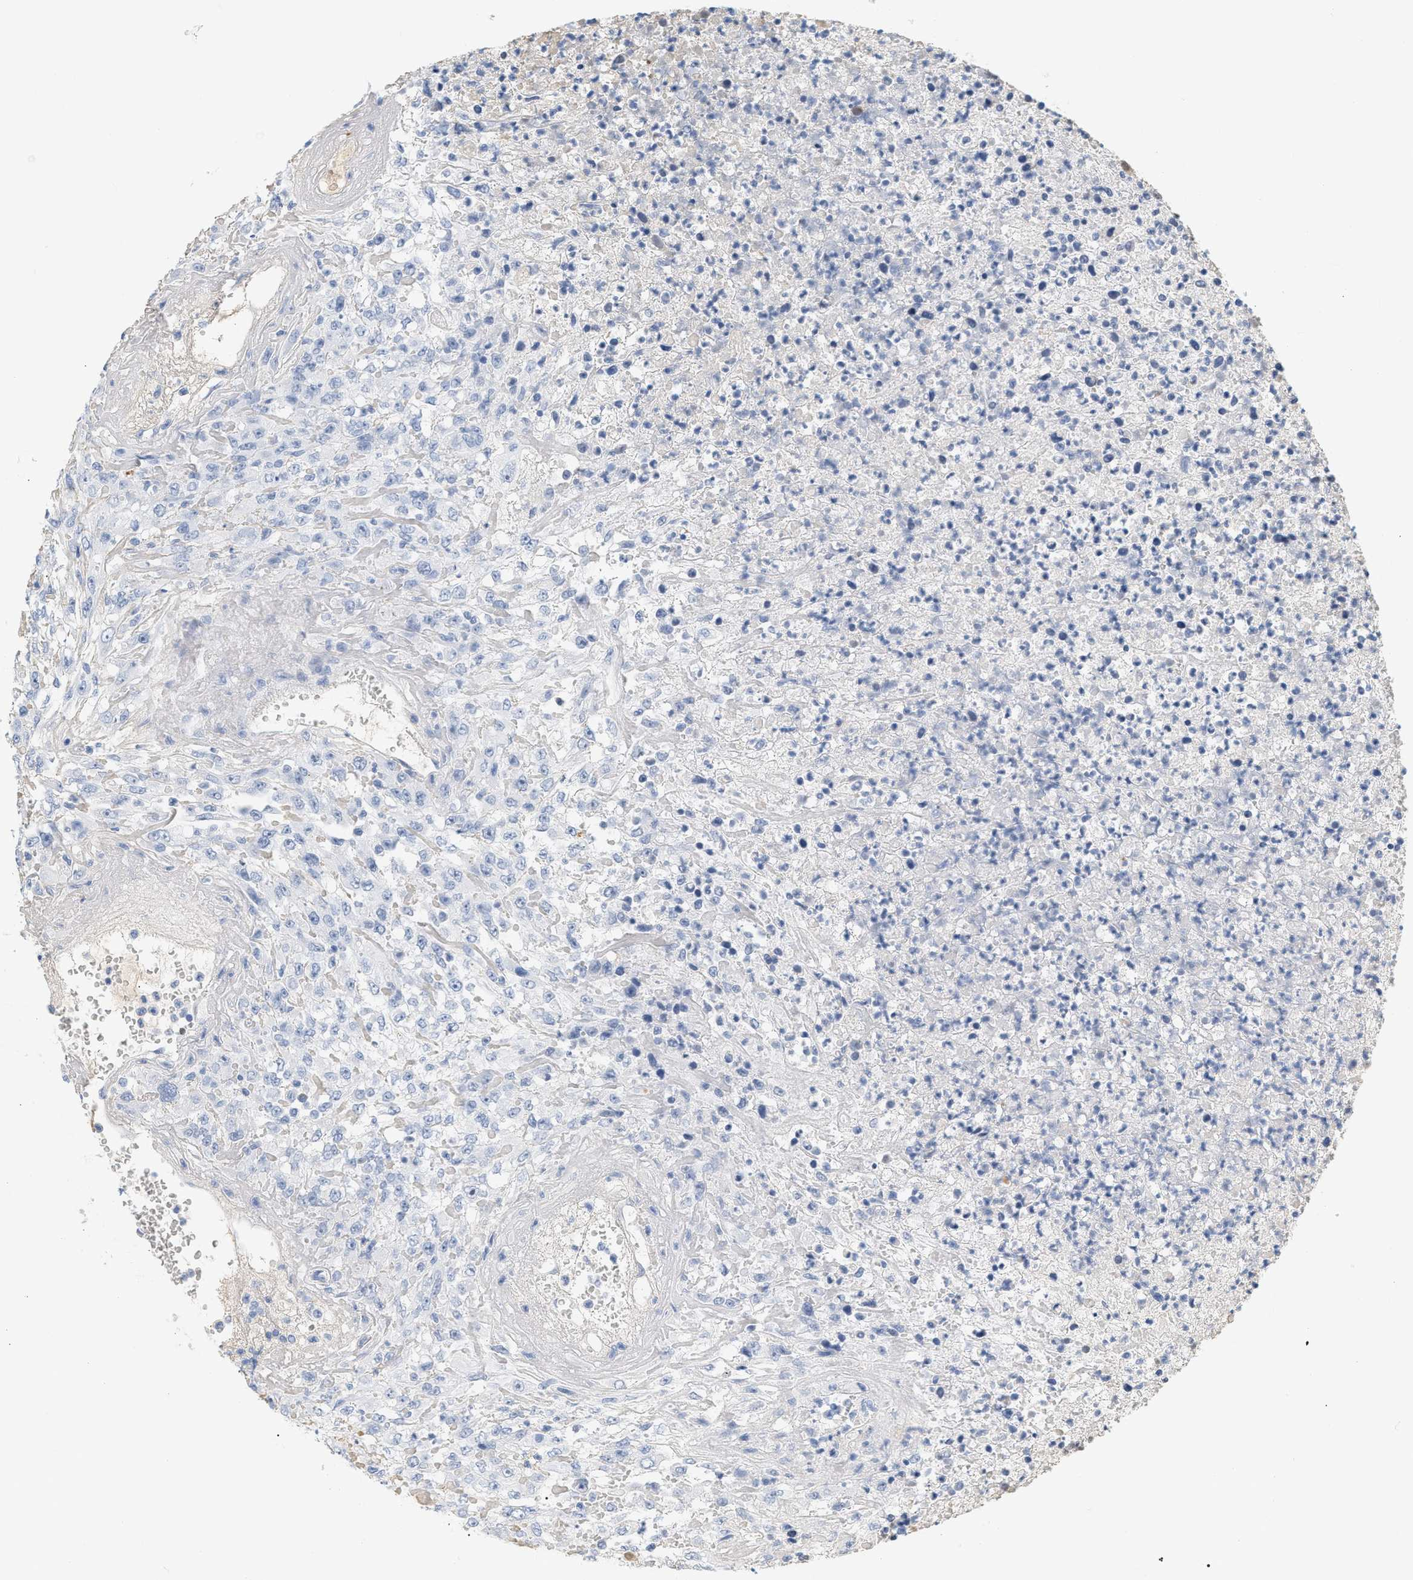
{"staining": {"intensity": "negative", "quantity": "none", "location": "none"}, "tissue": "urothelial cancer", "cell_type": "Tumor cells", "image_type": "cancer", "snomed": [{"axis": "morphology", "description": "Urothelial carcinoma, High grade"}, {"axis": "topography", "description": "Urinary bladder"}], "caption": "High magnification brightfield microscopy of urothelial carcinoma (high-grade) stained with DAB (3,3'-diaminobenzidine) (brown) and counterstained with hematoxylin (blue): tumor cells show no significant staining.", "gene": "CFH", "patient": {"sex": "male", "age": 46}}